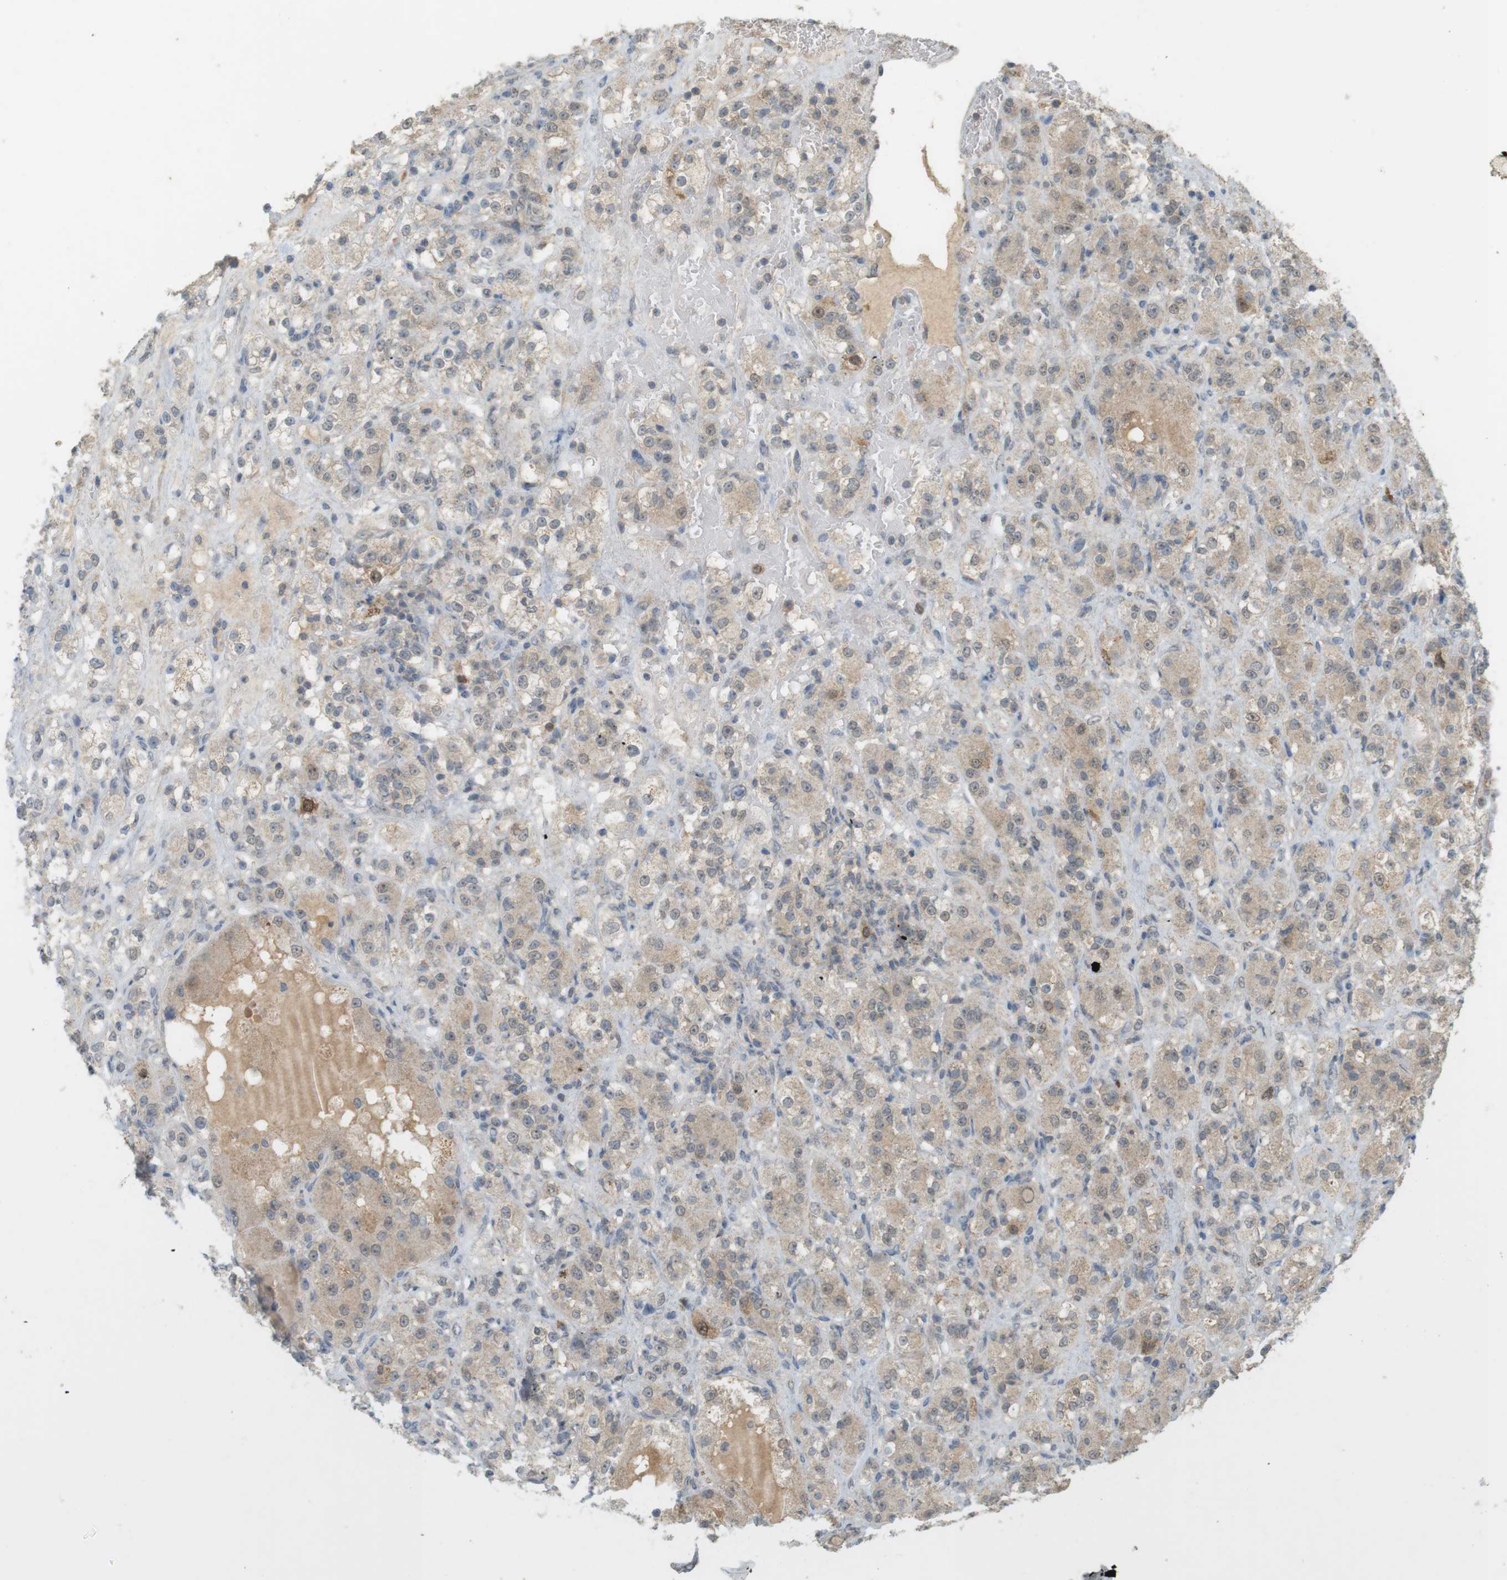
{"staining": {"intensity": "weak", "quantity": ">75%", "location": "cytoplasmic/membranous"}, "tissue": "renal cancer", "cell_type": "Tumor cells", "image_type": "cancer", "snomed": [{"axis": "morphology", "description": "Normal tissue, NOS"}, {"axis": "morphology", "description": "Adenocarcinoma, NOS"}, {"axis": "topography", "description": "Kidney"}], "caption": "Tumor cells exhibit low levels of weak cytoplasmic/membranous expression in approximately >75% of cells in renal adenocarcinoma. The staining was performed using DAB (3,3'-diaminobenzidine), with brown indicating positive protein expression. Nuclei are stained blue with hematoxylin.", "gene": "TTK", "patient": {"sex": "male", "age": 61}}